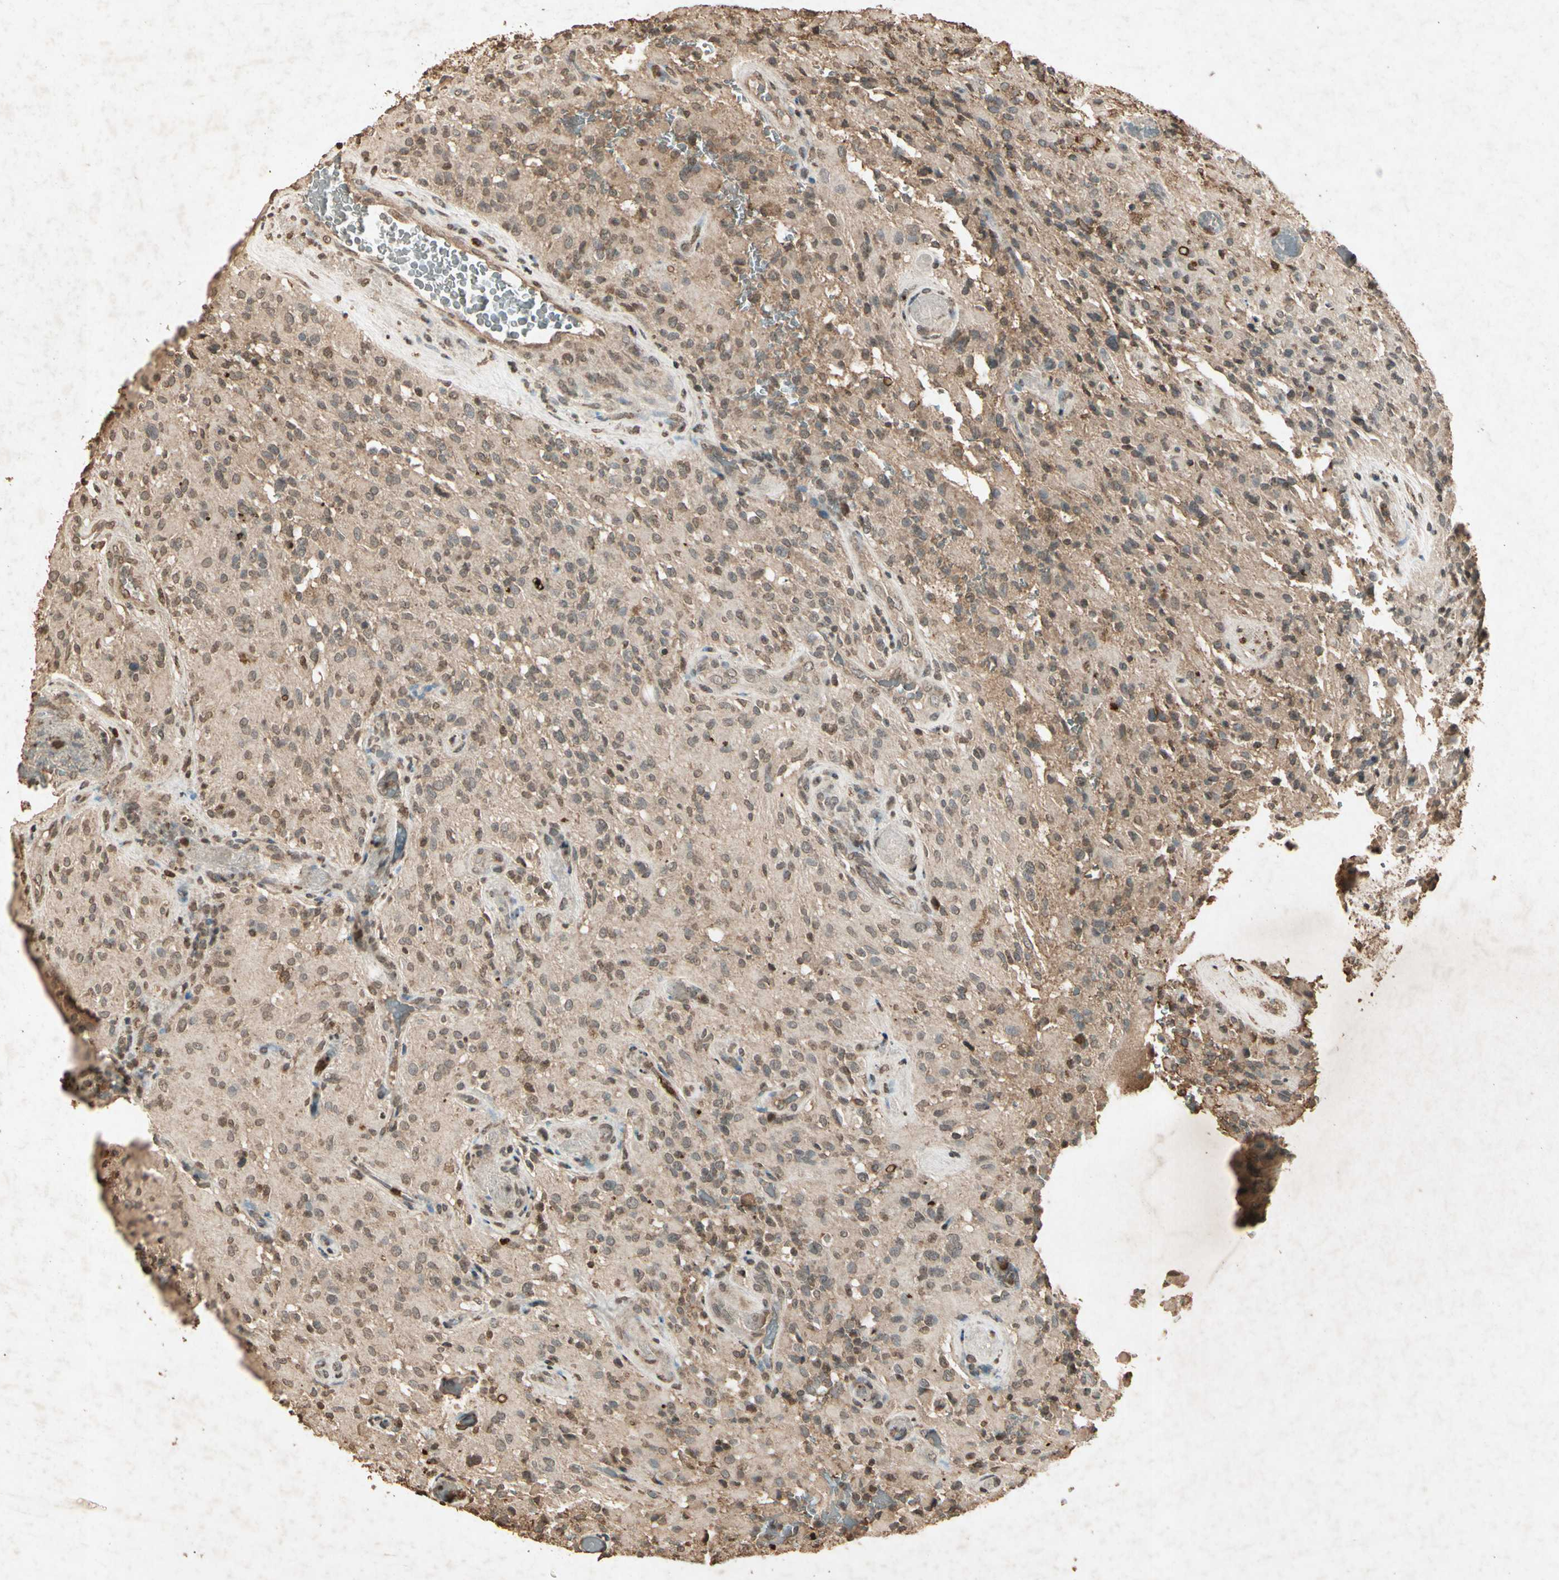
{"staining": {"intensity": "moderate", "quantity": "25%-75%", "location": "cytoplasmic/membranous"}, "tissue": "glioma", "cell_type": "Tumor cells", "image_type": "cancer", "snomed": [{"axis": "morphology", "description": "Glioma, malignant, High grade"}, {"axis": "topography", "description": "Brain"}], "caption": "DAB (3,3'-diaminobenzidine) immunohistochemical staining of glioma reveals moderate cytoplasmic/membranous protein positivity in about 25%-75% of tumor cells. (DAB = brown stain, brightfield microscopy at high magnification).", "gene": "GC", "patient": {"sex": "male", "age": 71}}